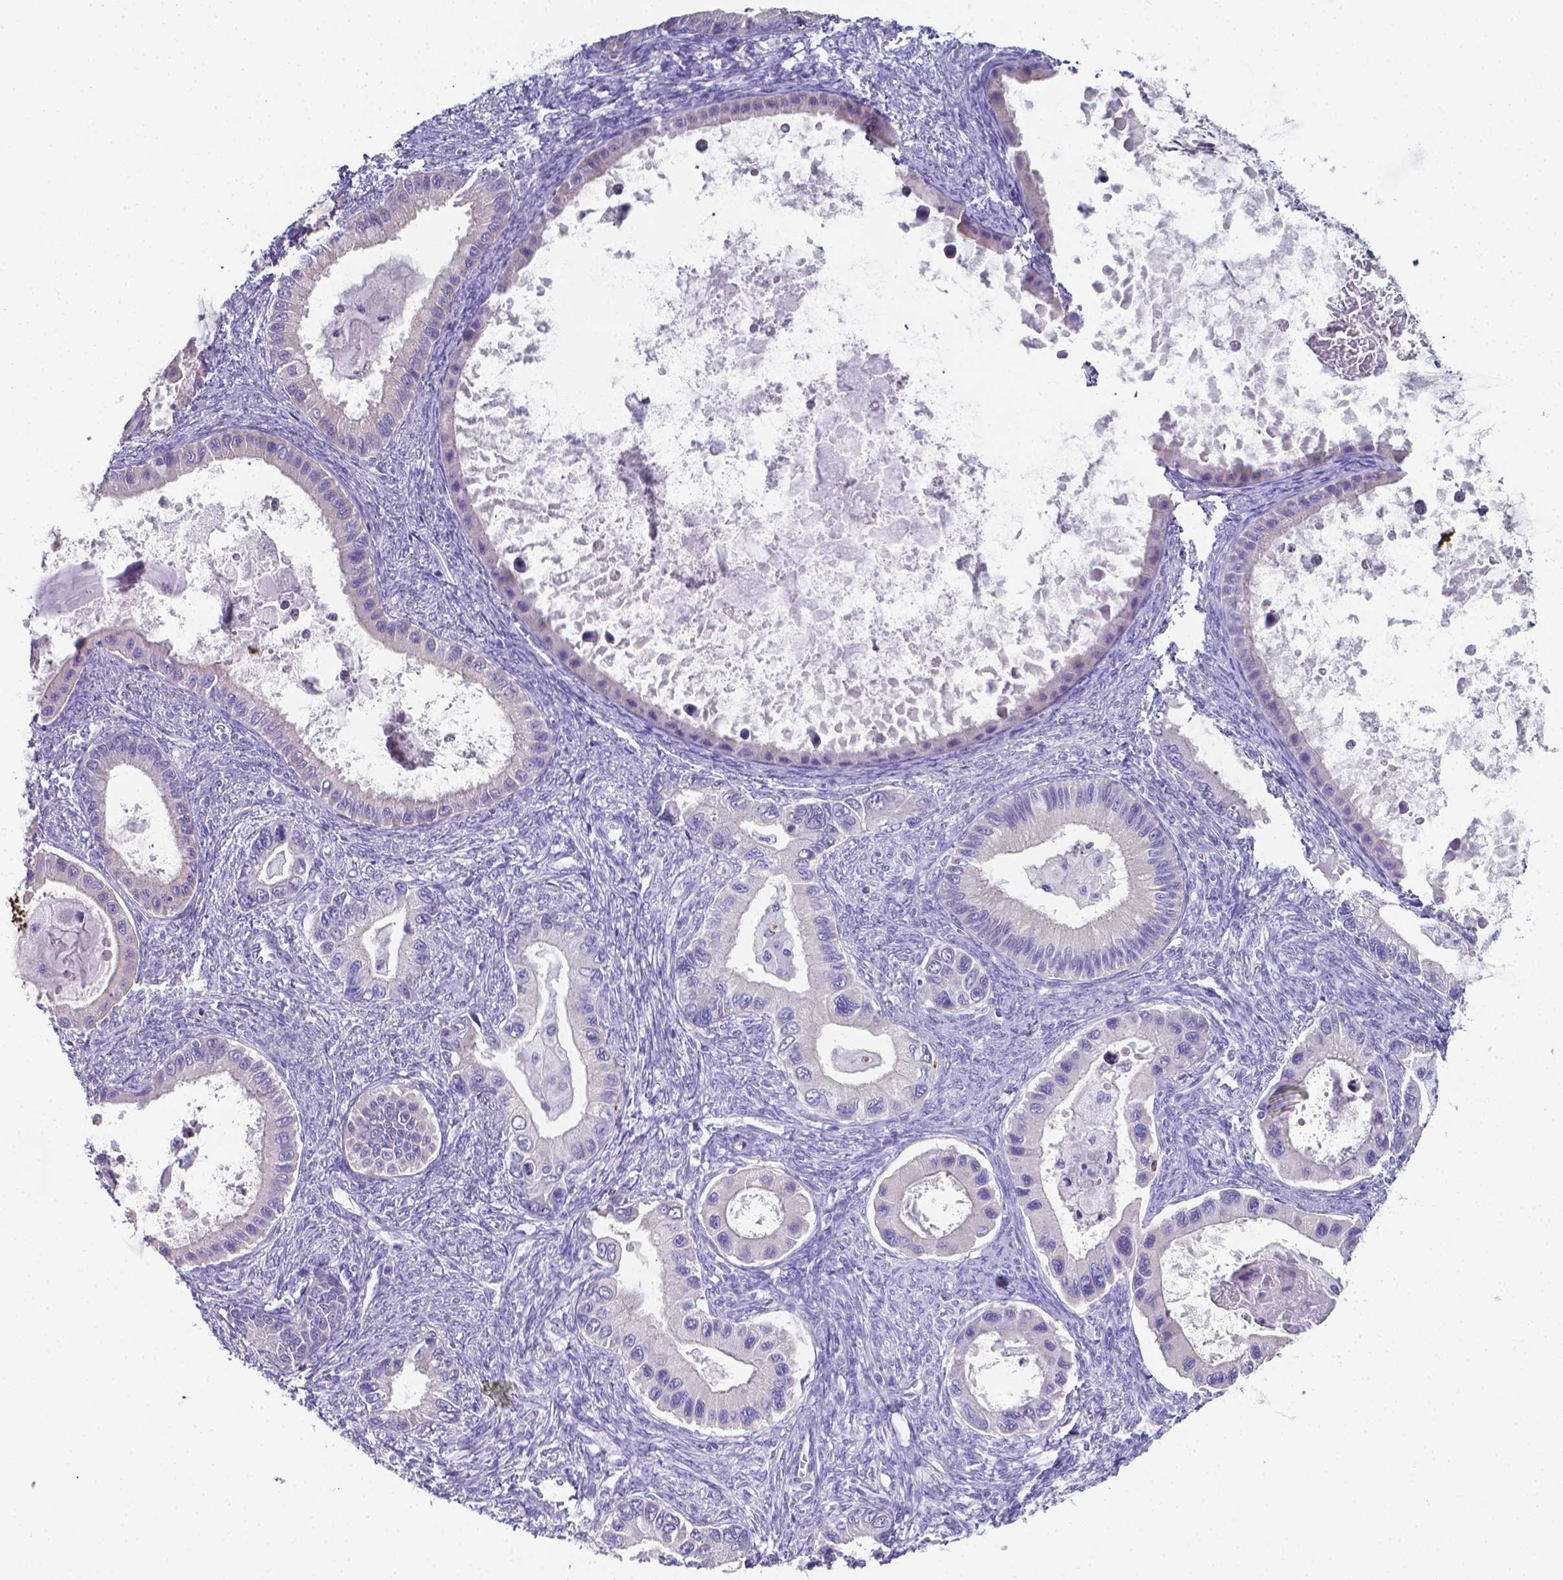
{"staining": {"intensity": "negative", "quantity": "none", "location": "none"}, "tissue": "ovarian cancer", "cell_type": "Tumor cells", "image_type": "cancer", "snomed": [{"axis": "morphology", "description": "Cystadenocarcinoma, mucinous, NOS"}, {"axis": "topography", "description": "Ovary"}], "caption": "The photomicrograph reveals no significant expression in tumor cells of ovarian cancer (mucinous cystadenocarcinoma).", "gene": "LRRC73", "patient": {"sex": "female", "age": 64}}